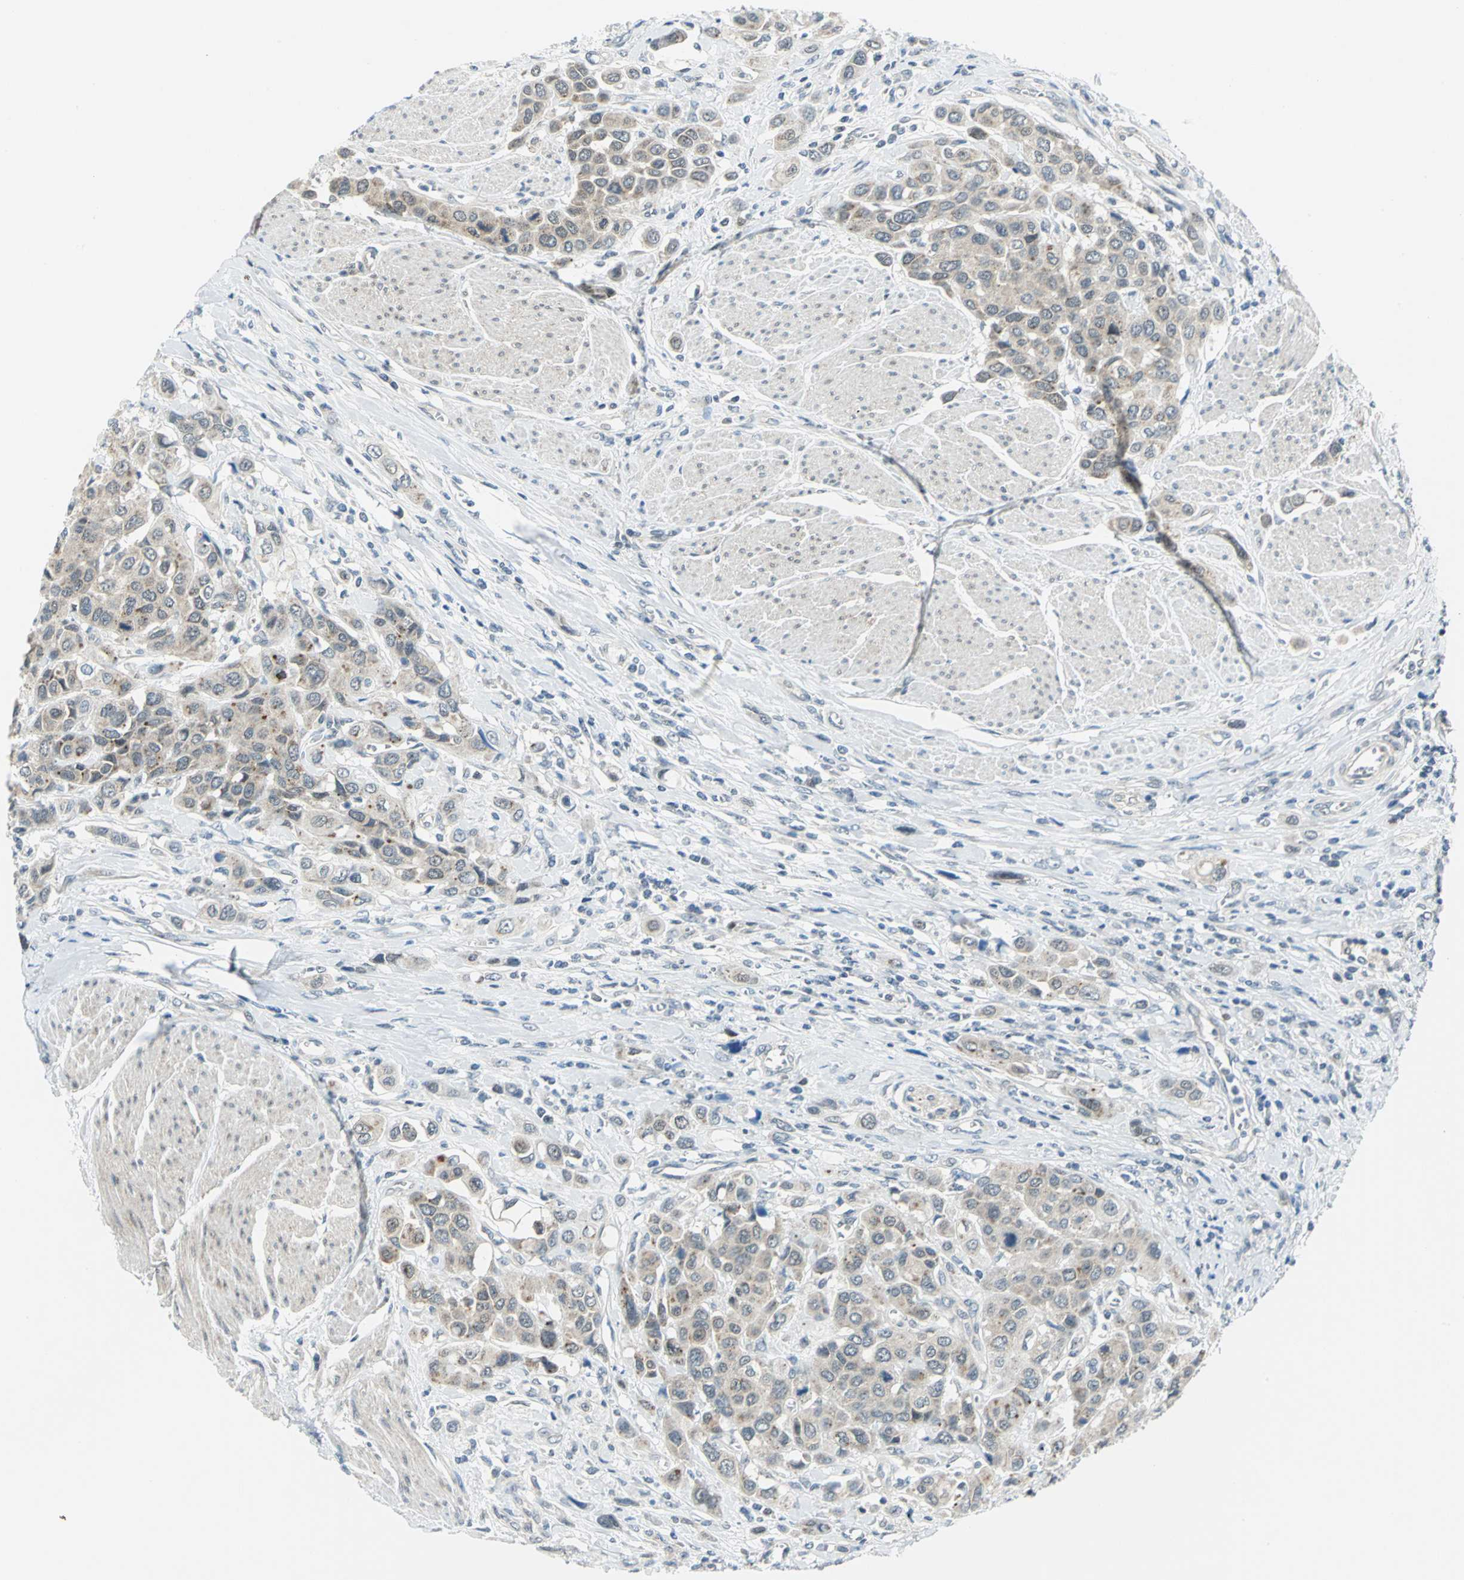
{"staining": {"intensity": "weak", "quantity": ">75%", "location": "cytoplasmic/membranous"}, "tissue": "urothelial cancer", "cell_type": "Tumor cells", "image_type": "cancer", "snomed": [{"axis": "morphology", "description": "Urothelial carcinoma, High grade"}, {"axis": "topography", "description": "Urinary bladder"}], "caption": "The immunohistochemical stain labels weak cytoplasmic/membranous expression in tumor cells of high-grade urothelial carcinoma tissue.", "gene": "PIN1", "patient": {"sex": "male", "age": 50}}